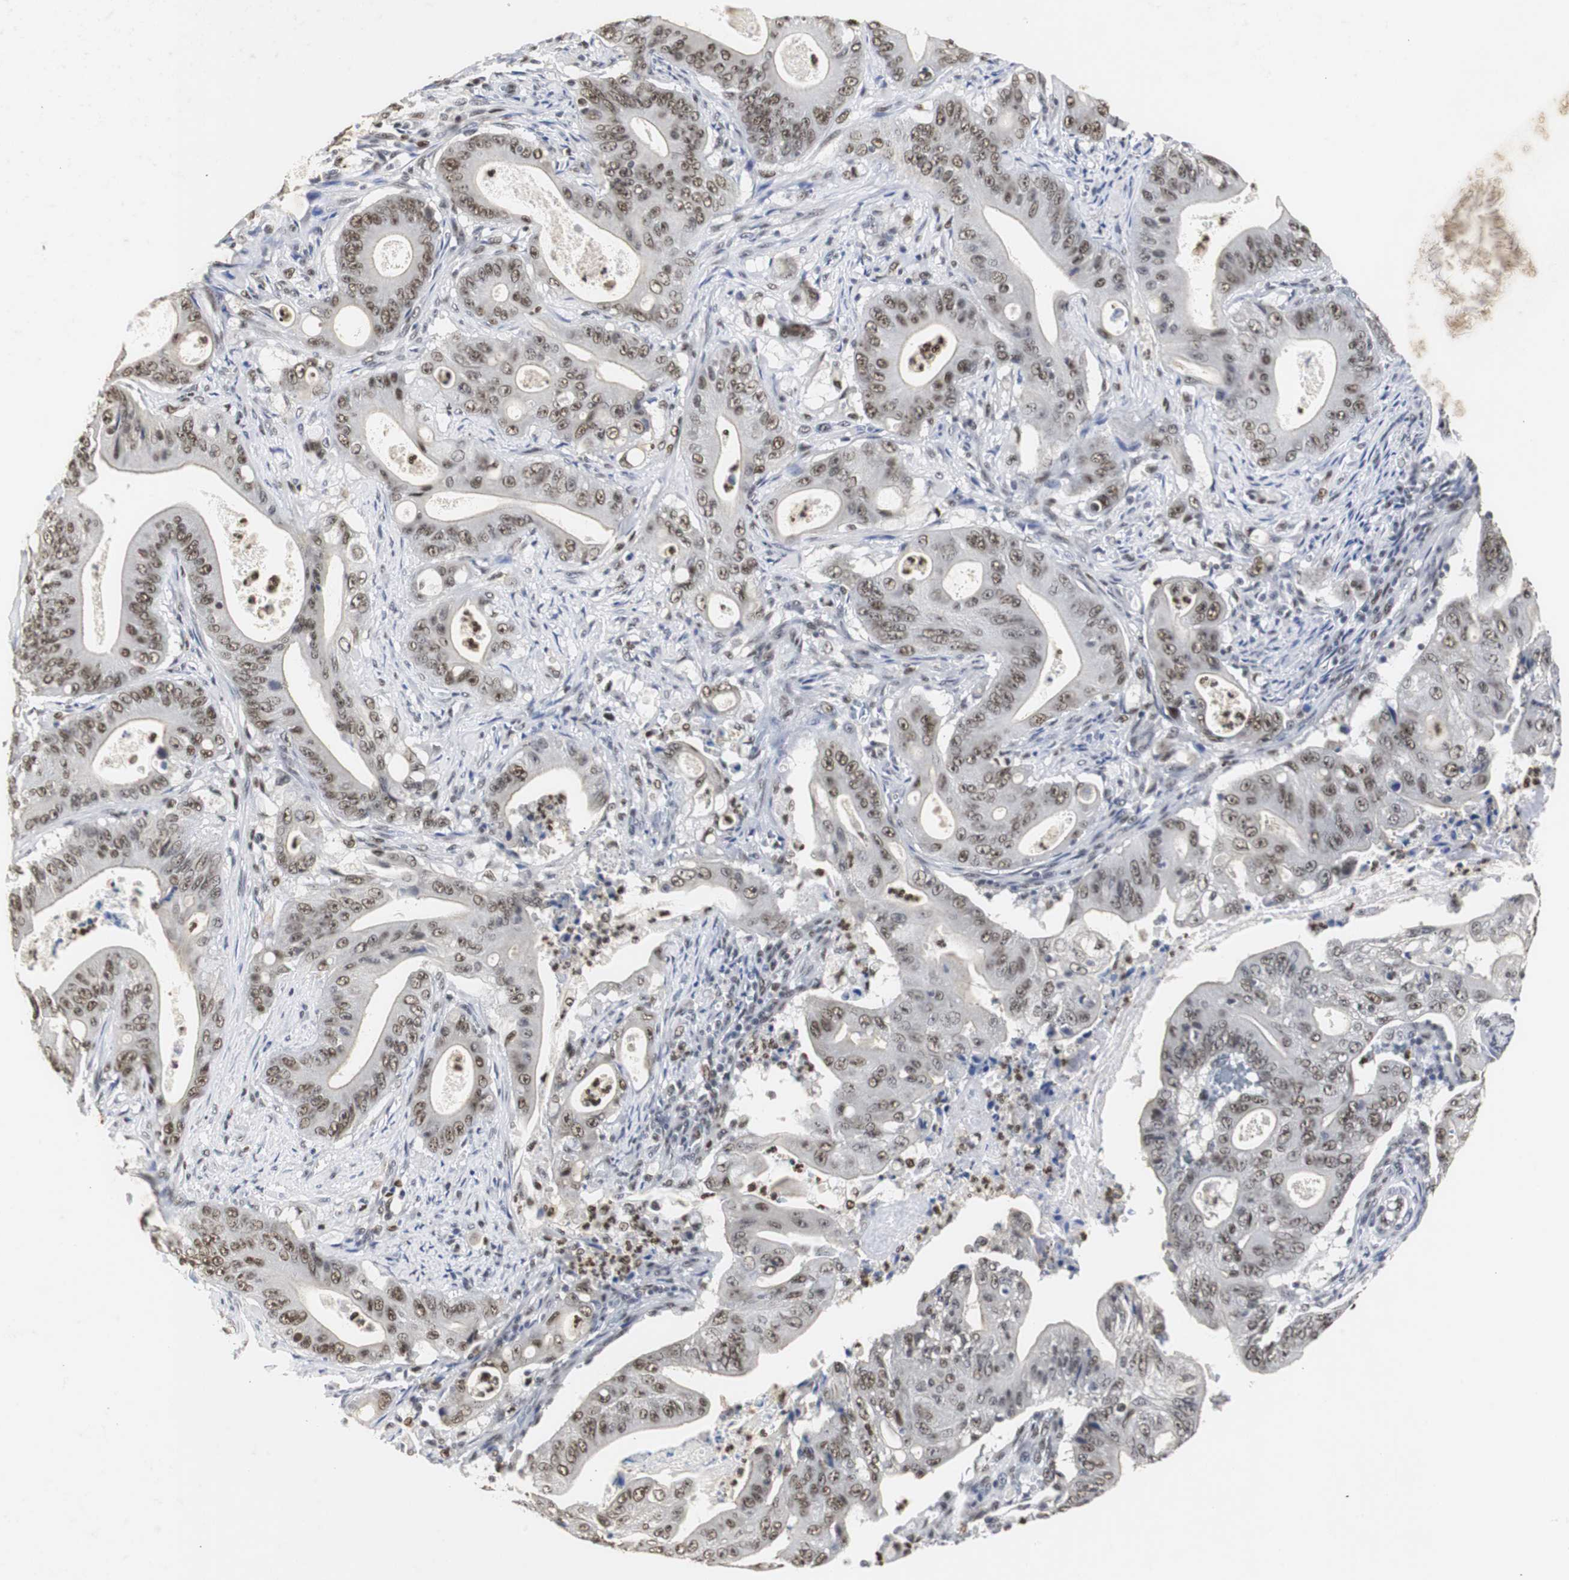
{"staining": {"intensity": "moderate", "quantity": "25%-75%", "location": "nuclear"}, "tissue": "pancreatic cancer", "cell_type": "Tumor cells", "image_type": "cancer", "snomed": [{"axis": "morphology", "description": "Normal tissue, NOS"}, {"axis": "topography", "description": "Lymph node"}], "caption": "Pancreatic cancer stained for a protein displays moderate nuclear positivity in tumor cells. The staining is performed using DAB brown chromogen to label protein expression. The nuclei are counter-stained blue using hematoxylin.", "gene": "ZFC3H1", "patient": {"sex": "male", "age": 62}}